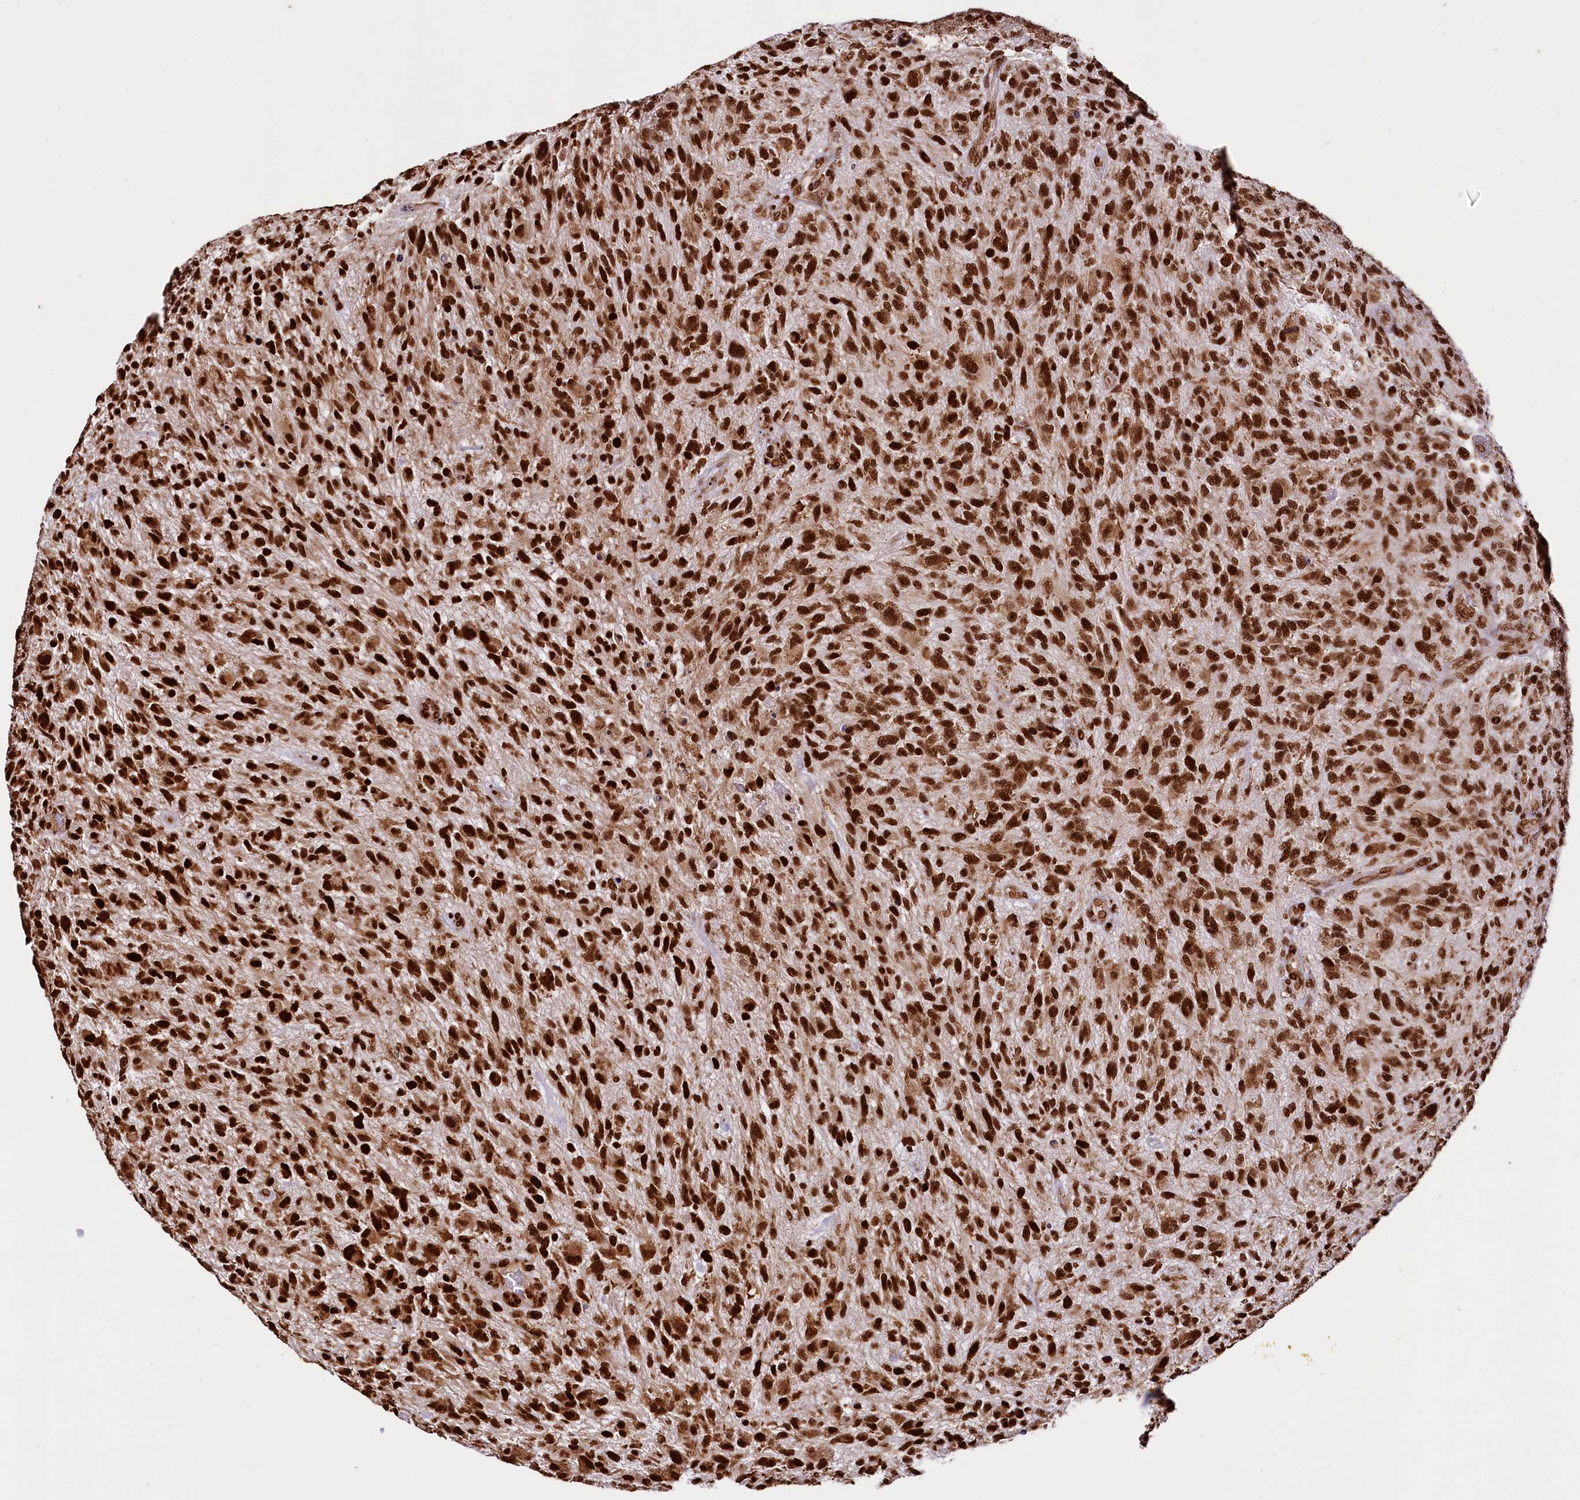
{"staining": {"intensity": "strong", "quantity": ">75%", "location": "nuclear"}, "tissue": "glioma", "cell_type": "Tumor cells", "image_type": "cancer", "snomed": [{"axis": "morphology", "description": "Glioma, malignant, High grade"}, {"axis": "topography", "description": "Brain"}], "caption": "Immunohistochemistry of human glioma demonstrates high levels of strong nuclear staining in approximately >75% of tumor cells.", "gene": "PDS5B", "patient": {"sex": "male", "age": 47}}